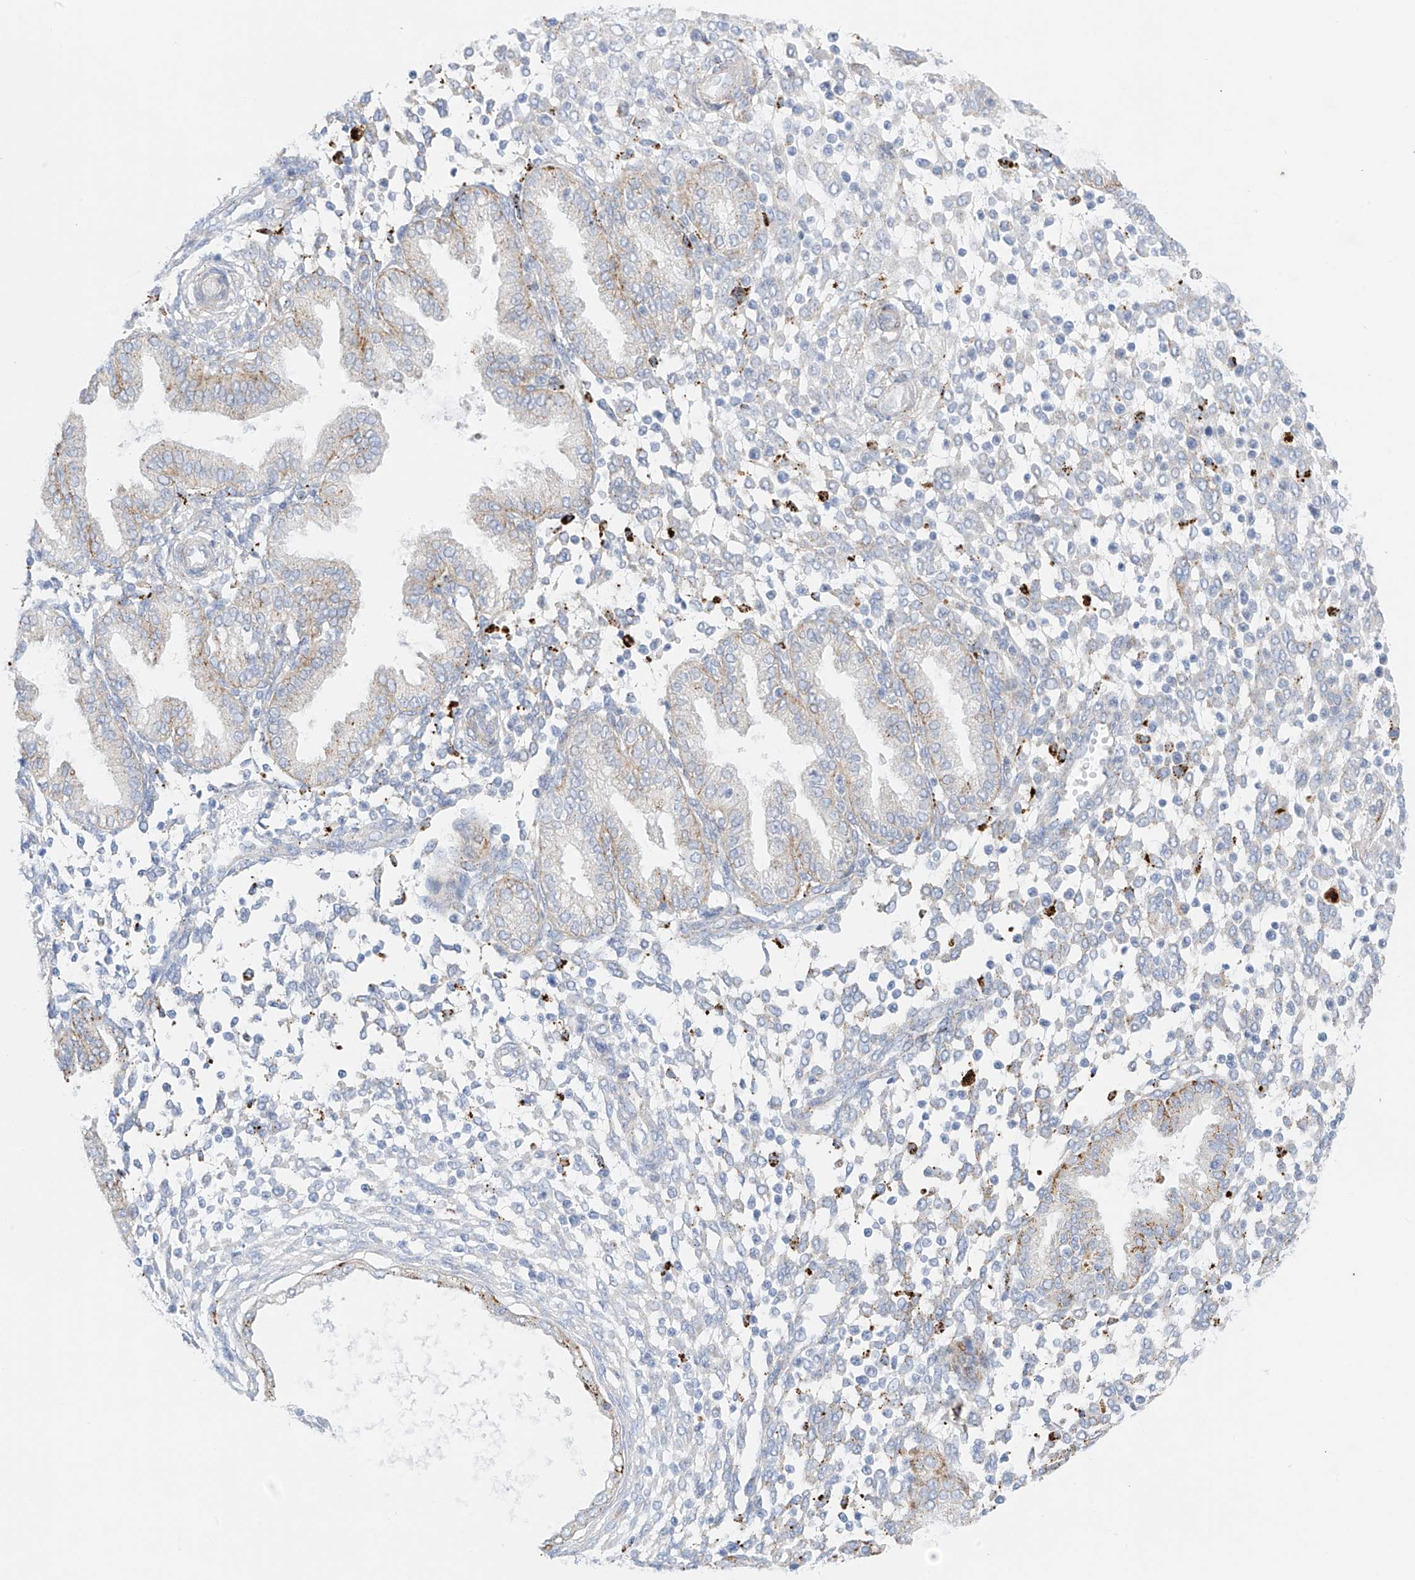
{"staining": {"intensity": "negative", "quantity": "none", "location": "none"}, "tissue": "endometrium", "cell_type": "Cells in endometrial stroma", "image_type": "normal", "snomed": [{"axis": "morphology", "description": "Normal tissue, NOS"}, {"axis": "topography", "description": "Endometrium"}], "caption": "Histopathology image shows no protein positivity in cells in endometrial stroma of unremarkable endometrium. (Stains: DAB IHC with hematoxylin counter stain, Microscopy: brightfield microscopy at high magnification).", "gene": "PSPH", "patient": {"sex": "female", "age": 53}}